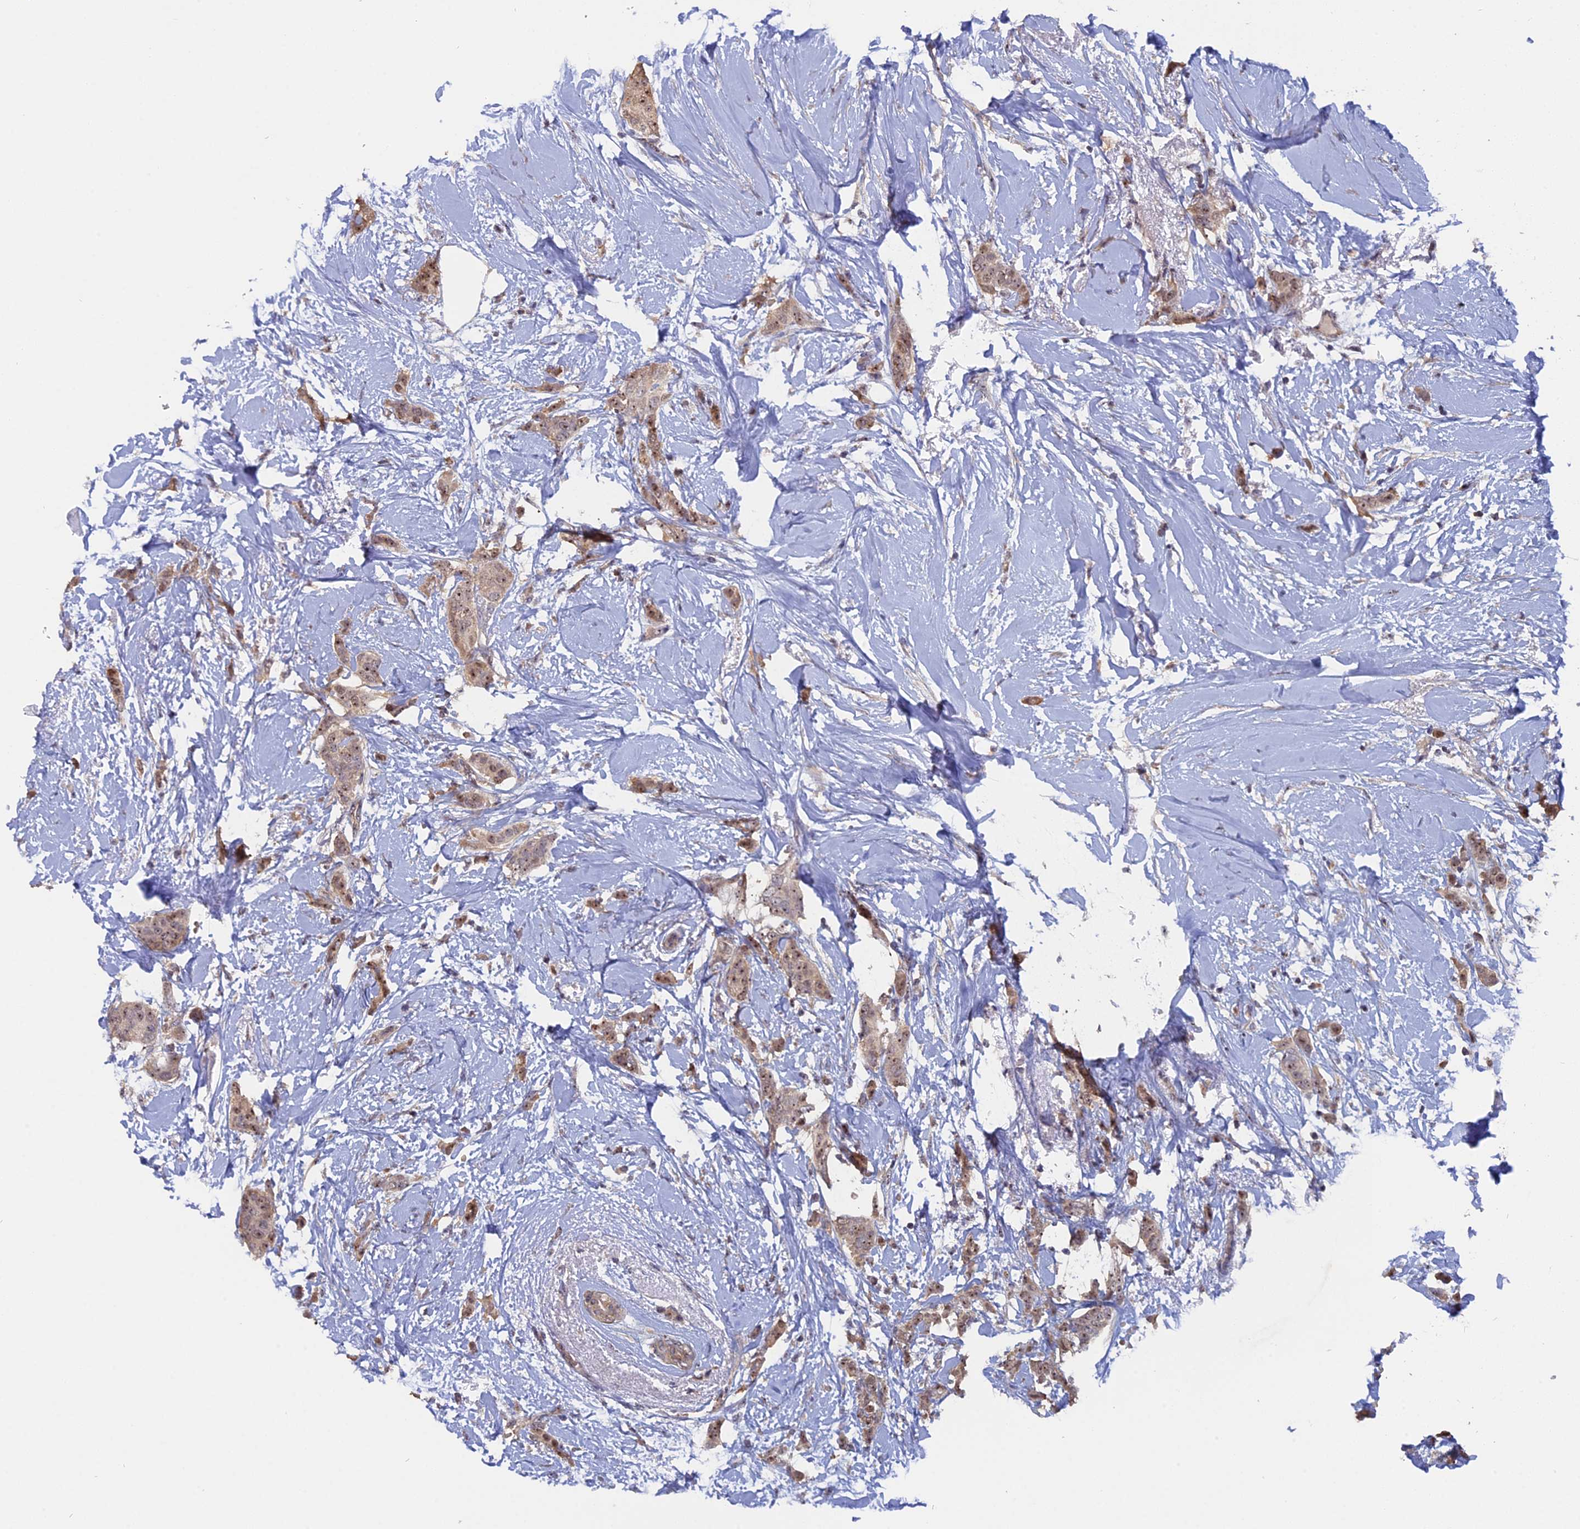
{"staining": {"intensity": "weak", "quantity": ">75%", "location": "cytoplasmic/membranous,nuclear"}, "tissue": "breast cancer", "cell_type": "Tumor cells", "image_type": "cancer", "snomed": [{"axis": "morphology", "description": "Duct carcinoma"}, {"axis": "topography", "description": "Breast"}], "caption": "Tumor cells exhibit low levels of weak cytoplasmic/membranous and nuclear staining in about >75% of cells in intraductal carcinoma (breast).", "gene": "FAM98C", "patient": {"sex": "female", "age": 72}}